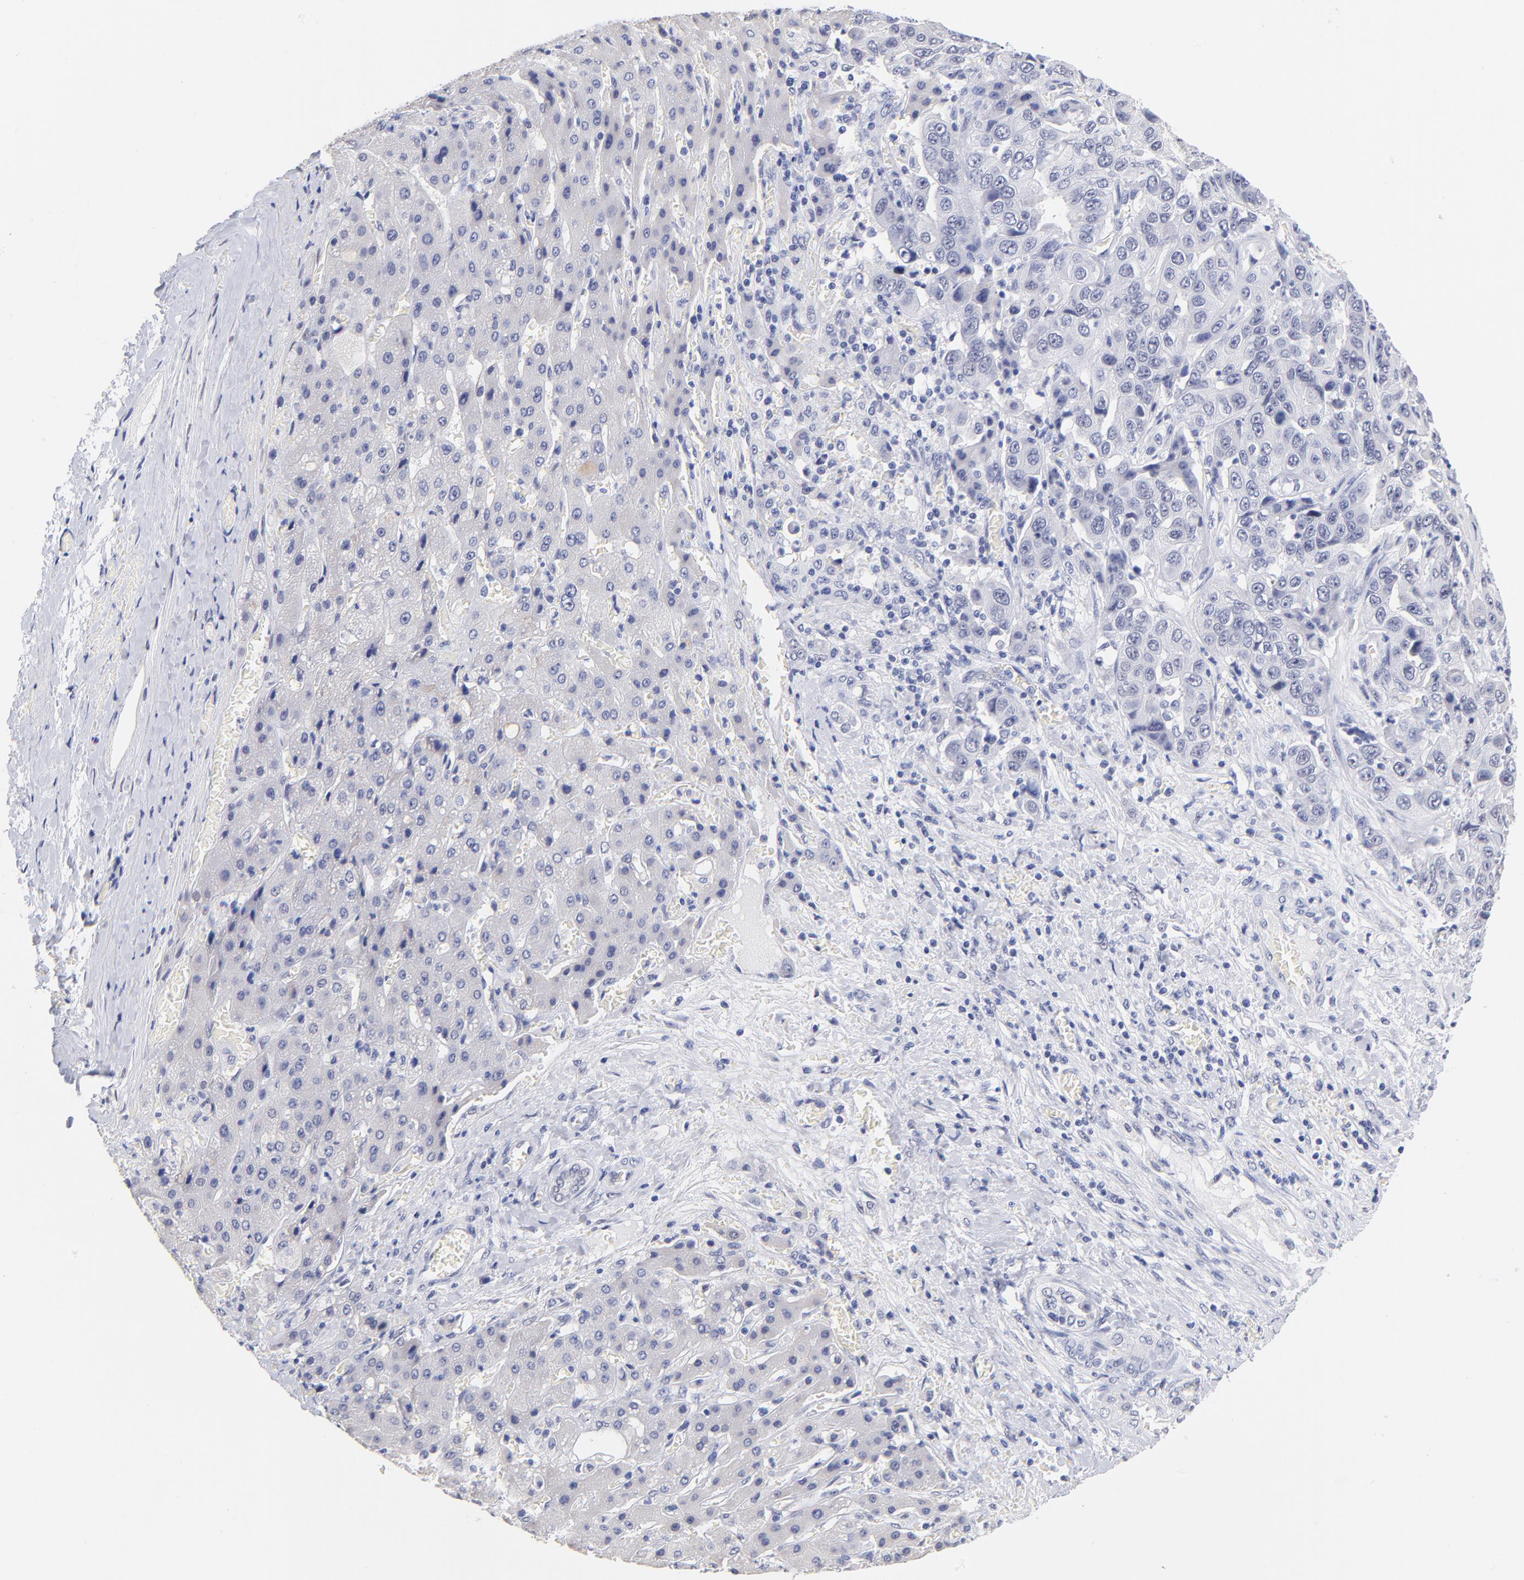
{"staining": {"intensity": "negative", "quantity": "none", "location": "none"}, "tissue": "liver cancer", "cell_type": "Tumor cells", "image_type": "cancer", "snomed": [{"axis": "morphology", "description": "Cholangiocarcinoma"}, {"axis": "topography", "description": "Liver"}], "caption": "Liver cancer was stained to show a protein in brown. There is no significant staining in tumor cells.", "gene": "ZNF74", "patient": {"sex": "female", "age": 52}}